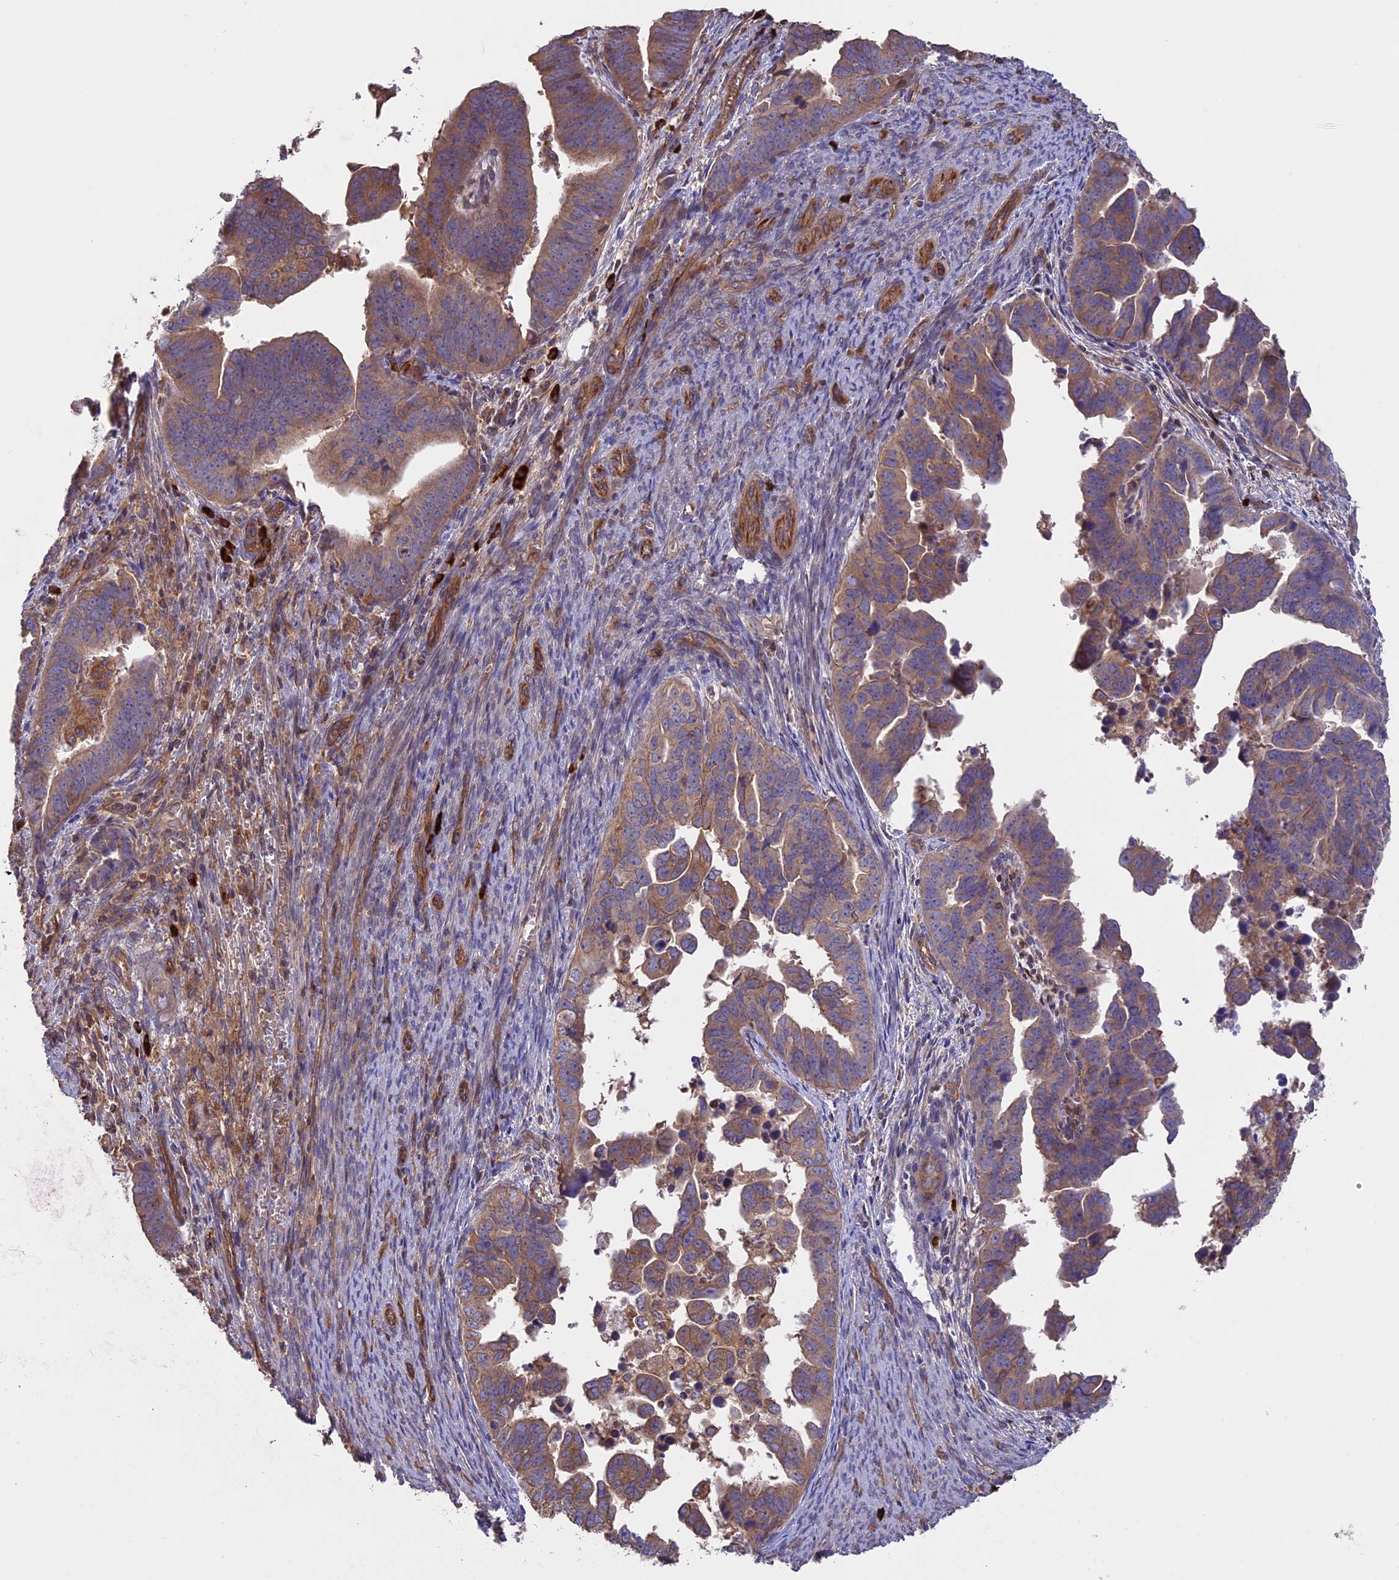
{"staining": {"intensity": "moderate", "quantity": "25%-75%", "location": "cytoplasmic/membranous"}, "tissue": "endometrial cancer", "cell_type": "Tumor cells", "image_type": "cancer", "snomed": [{"axis": "morphology", "description": "Adenocarcinoma, NOS"}, {"axis": "topography", "description": "Endometrium"}], "caption": "Brown immunohistochemical staining in endometrial cancer (adenocarcinoma) exhibits moderate cytoplasmic/membranous staining in about 25%-75% of tumor cells. (brown staining indicates protein expression, while blue staining denotes nuclei).", "gene": "GAS8", "patient": {"sex": "female", "age": 75}}